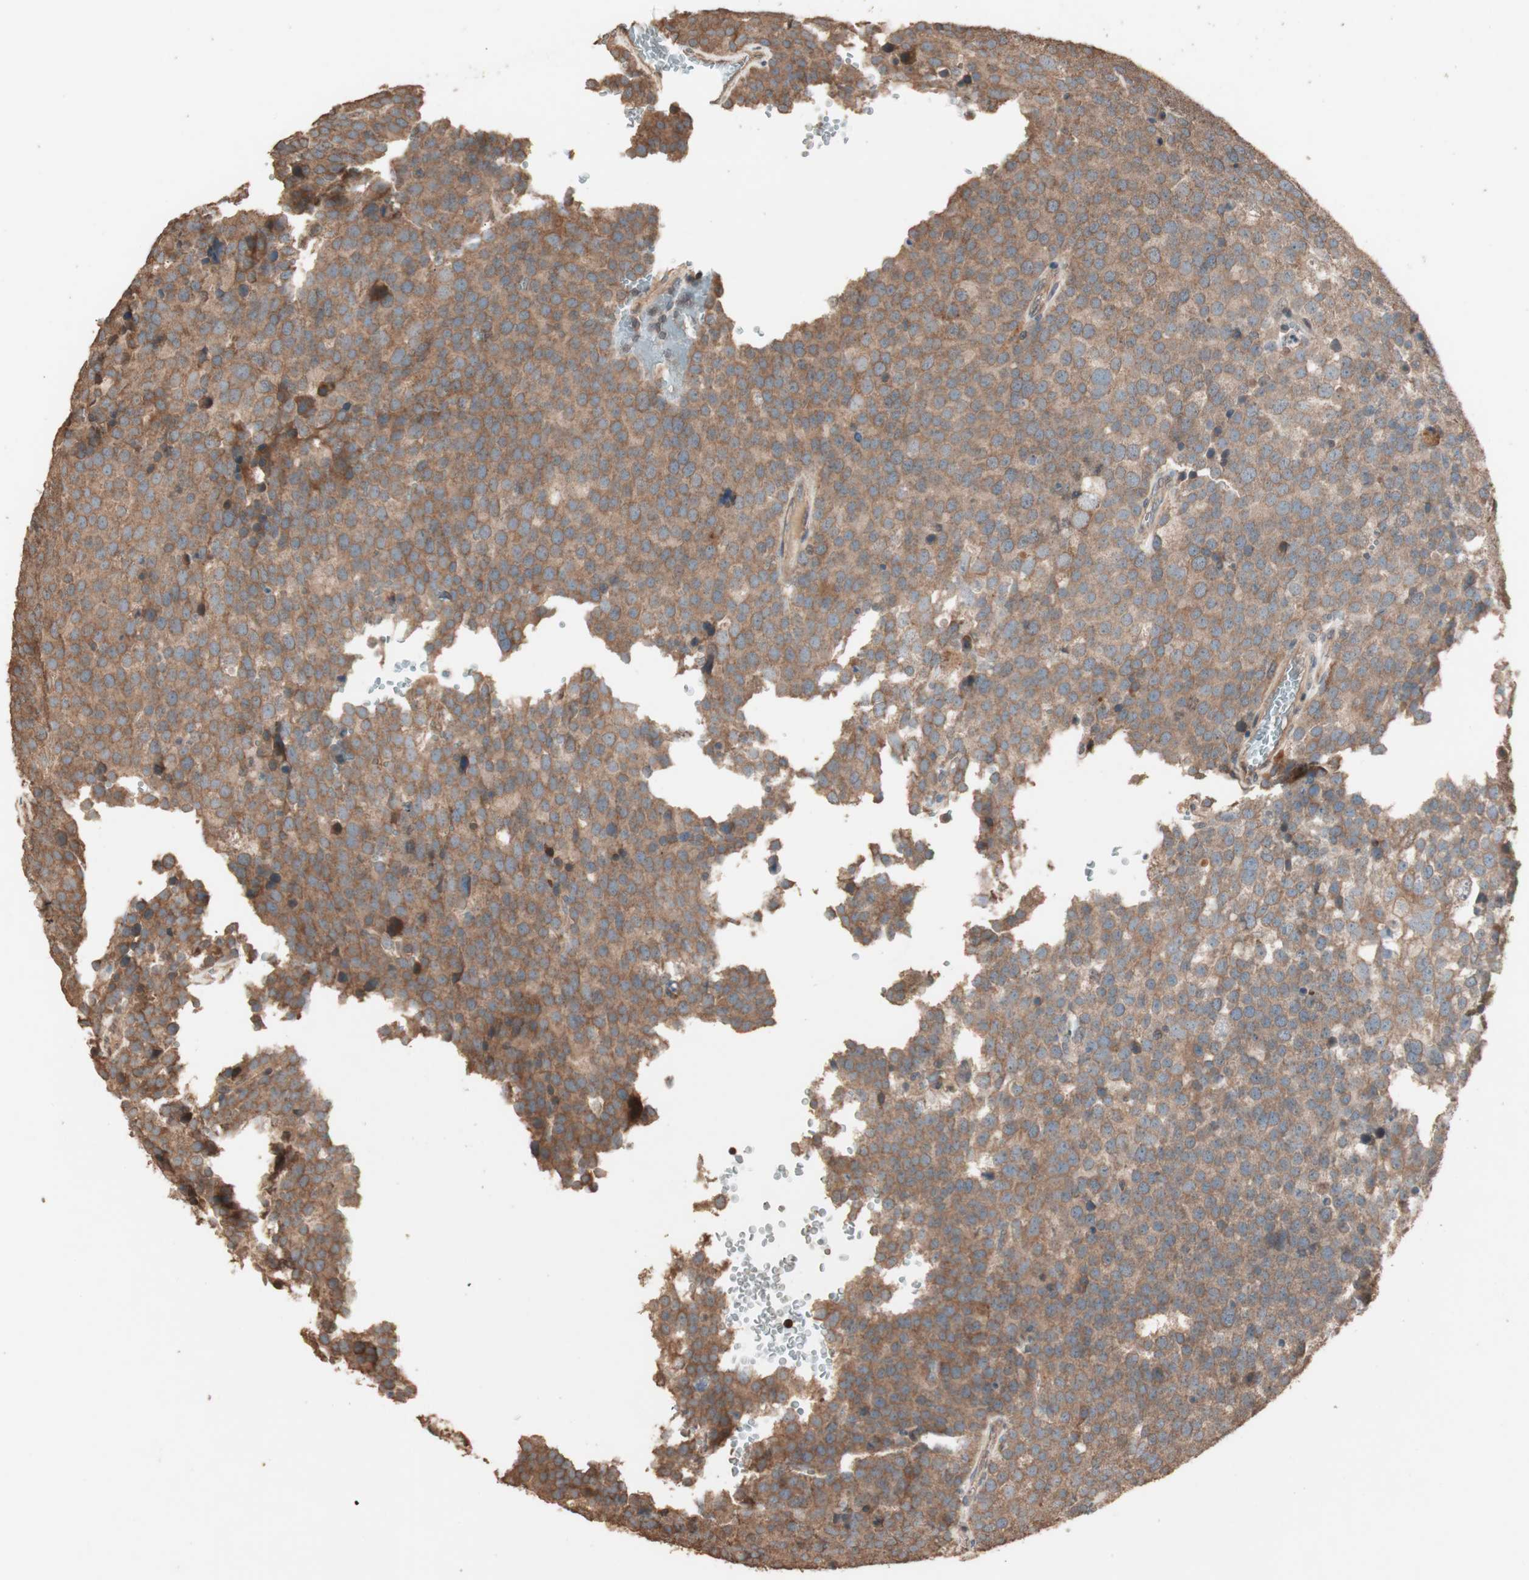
{"staining": {"intensity": "moderate", "quantity": ">75%", "location": "cytoplasmic/membranous"}, "tissue": "testis cancer", "cell_type": "Tumor cells", "image_type": "cancer", "snomed": [{"axis": "morphology", "description": "Seminoma, NOS"}, {"axis": "topography", "description": "Testis"}], "caption": "The histopathology image shows staining of testis cancer (seminoma), revealing moderate cytoplasmic/membranous protein staining (brown color) within tumor cells.", "gene": "USP20", "patient": {"sex": "male", "age": 71}}